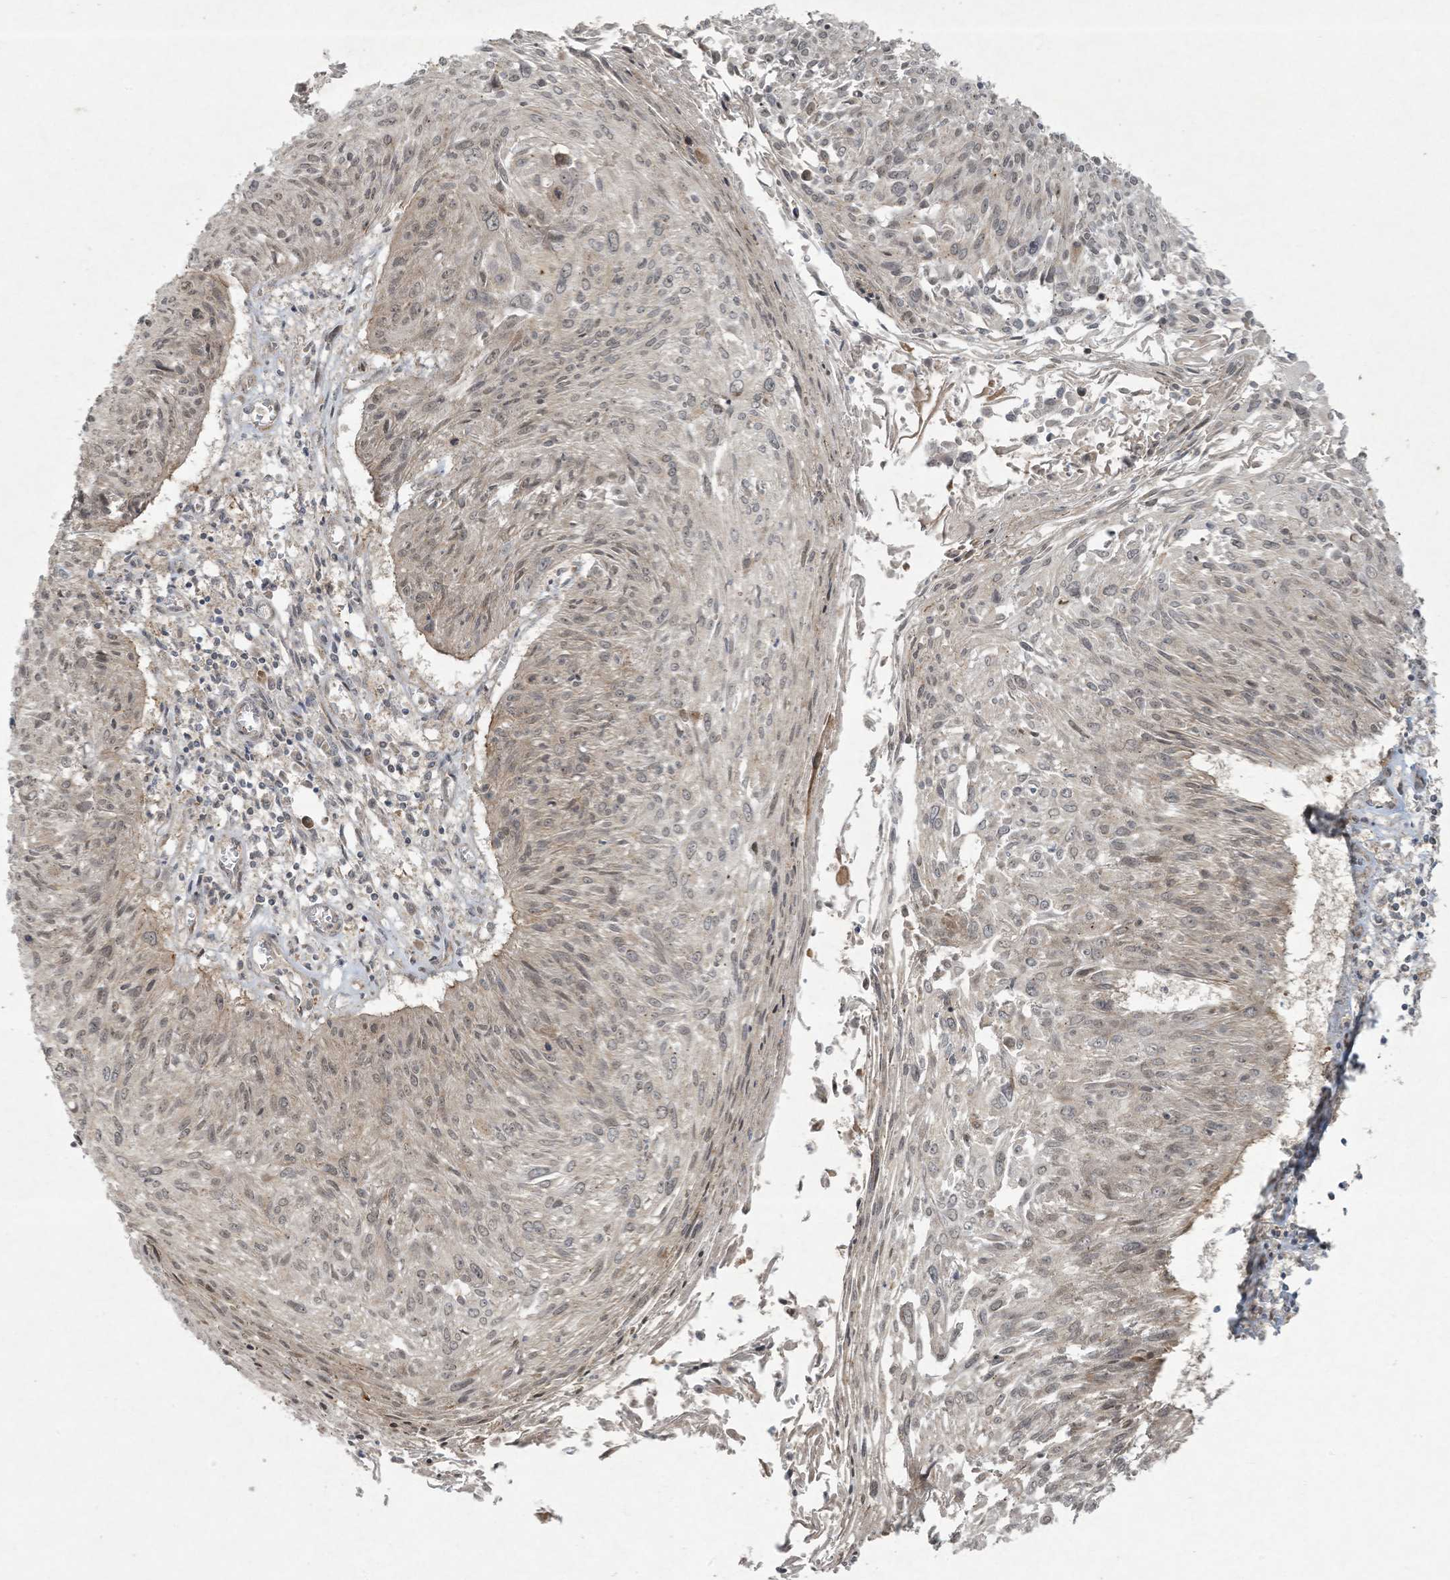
{"staining": {"intensity": "weak", "quantity": "<25%", "location": "nuclear"}, "tissue": "cervical cancer", "cell_type": "Tumor cells", "image_type": "cancer", "snomed": [{"axis": "morphology", "description": "Squamous cell carcinoma, NOS"}, {"axis": "topography", "description": "Cervix"}], "caption": "DAB immunohistochemical staining of cervical squamous cell carcinoma reveals no significant positivity in tumor cells.", "gene": "ZNF263", "patient": {"sex": "female", "age": 51}}